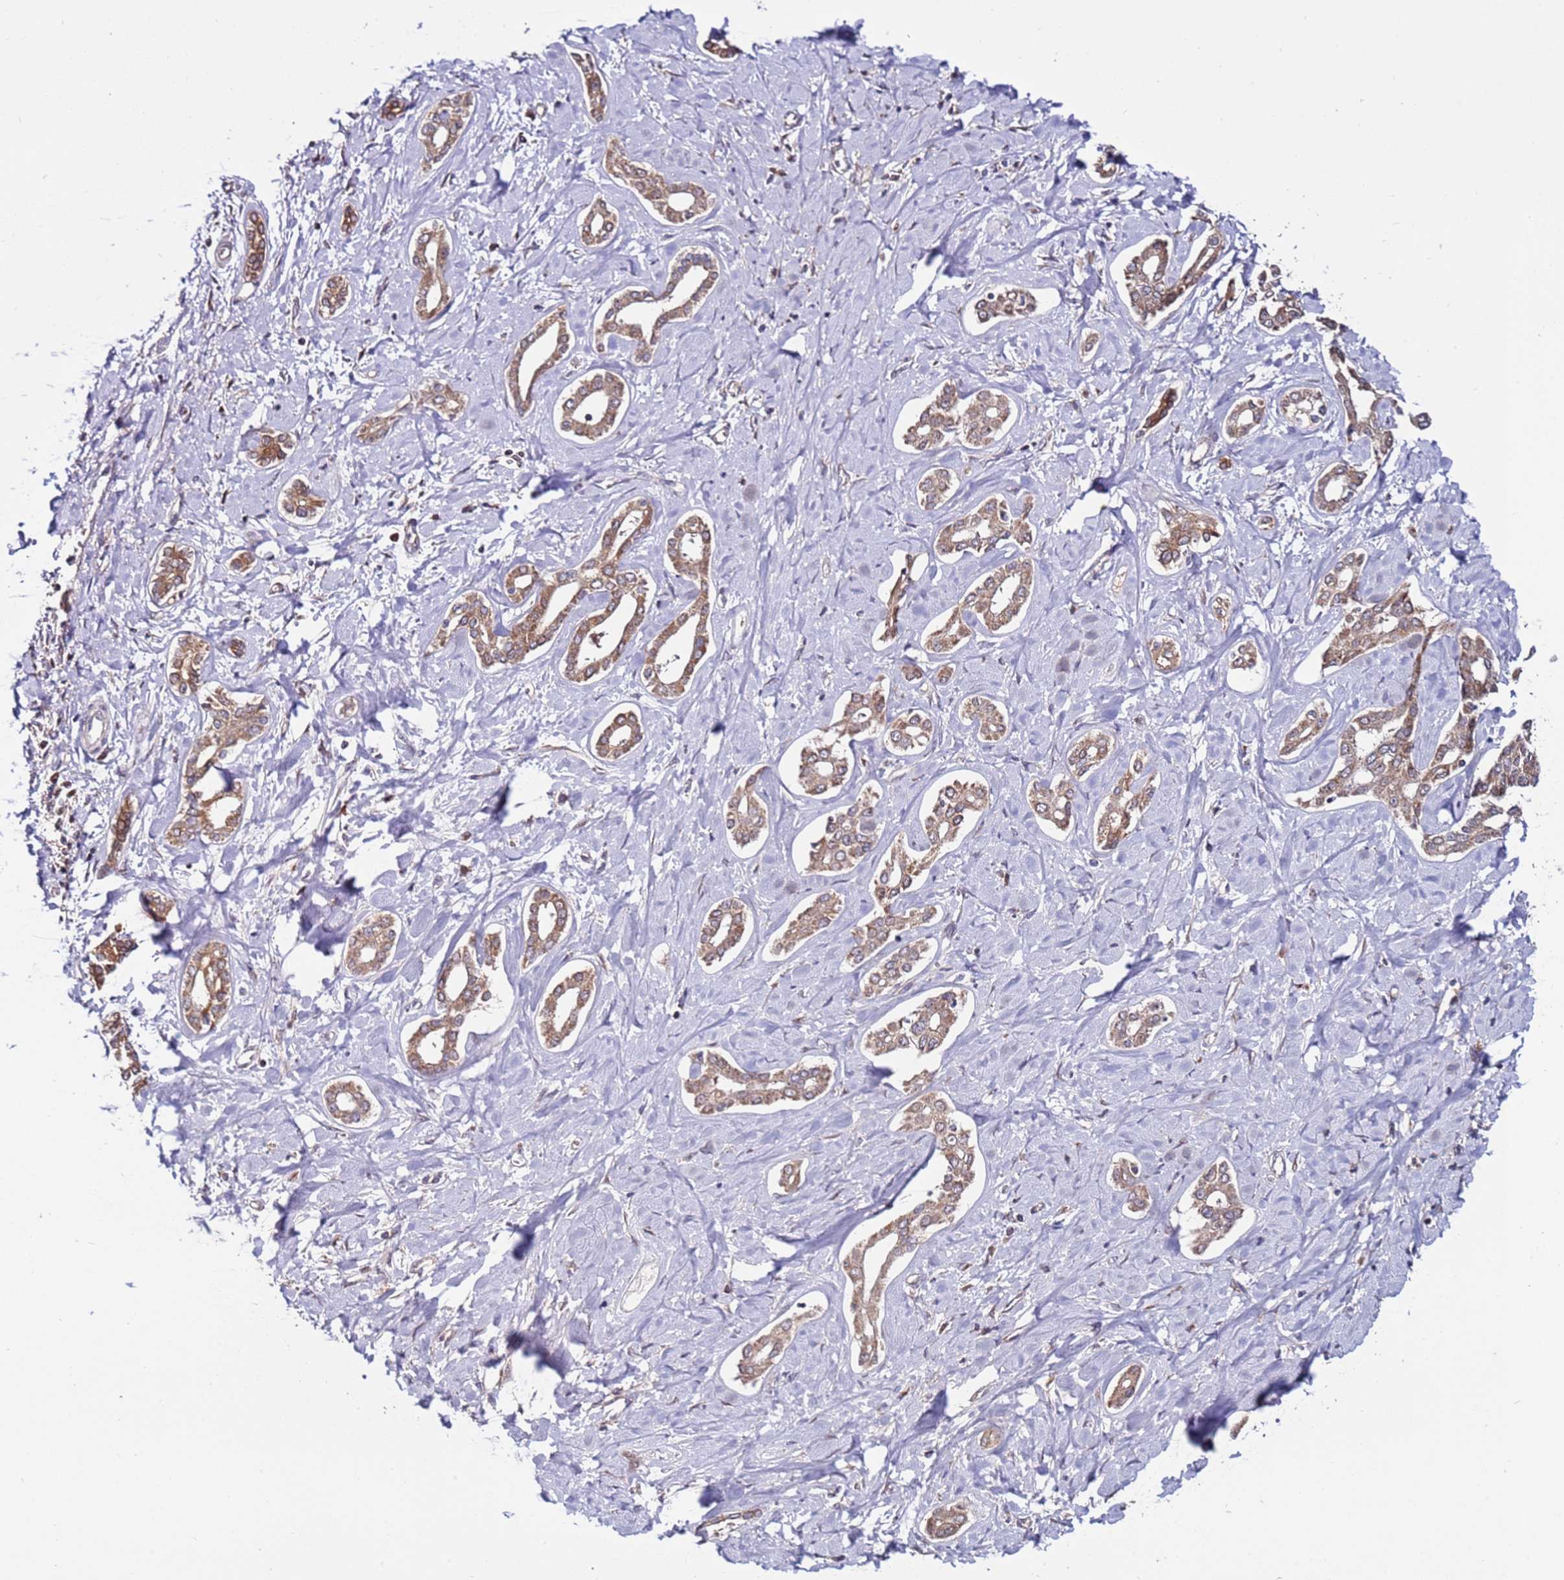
{"staining": {"intensity": "moderate", "quantity": ">75%", "location": "cytoplasmic/membranous"}, "tissue": "liver cancer", "cell_type": "Tumor cells", "image_type": "cancer", "snomed": [{"axis": "morphology", "description": "Cholangiocarcinoma"}, {"axis": "topography", "description": "Liver"}], "caption": "Moderate cytoplasmic/membranous protein expression is appreciated in about >75% of tumor cells in cholangiocarcinoma (liver).", "gene": "TMEM176B", "patient": {"sex": "female", "age": 77}}